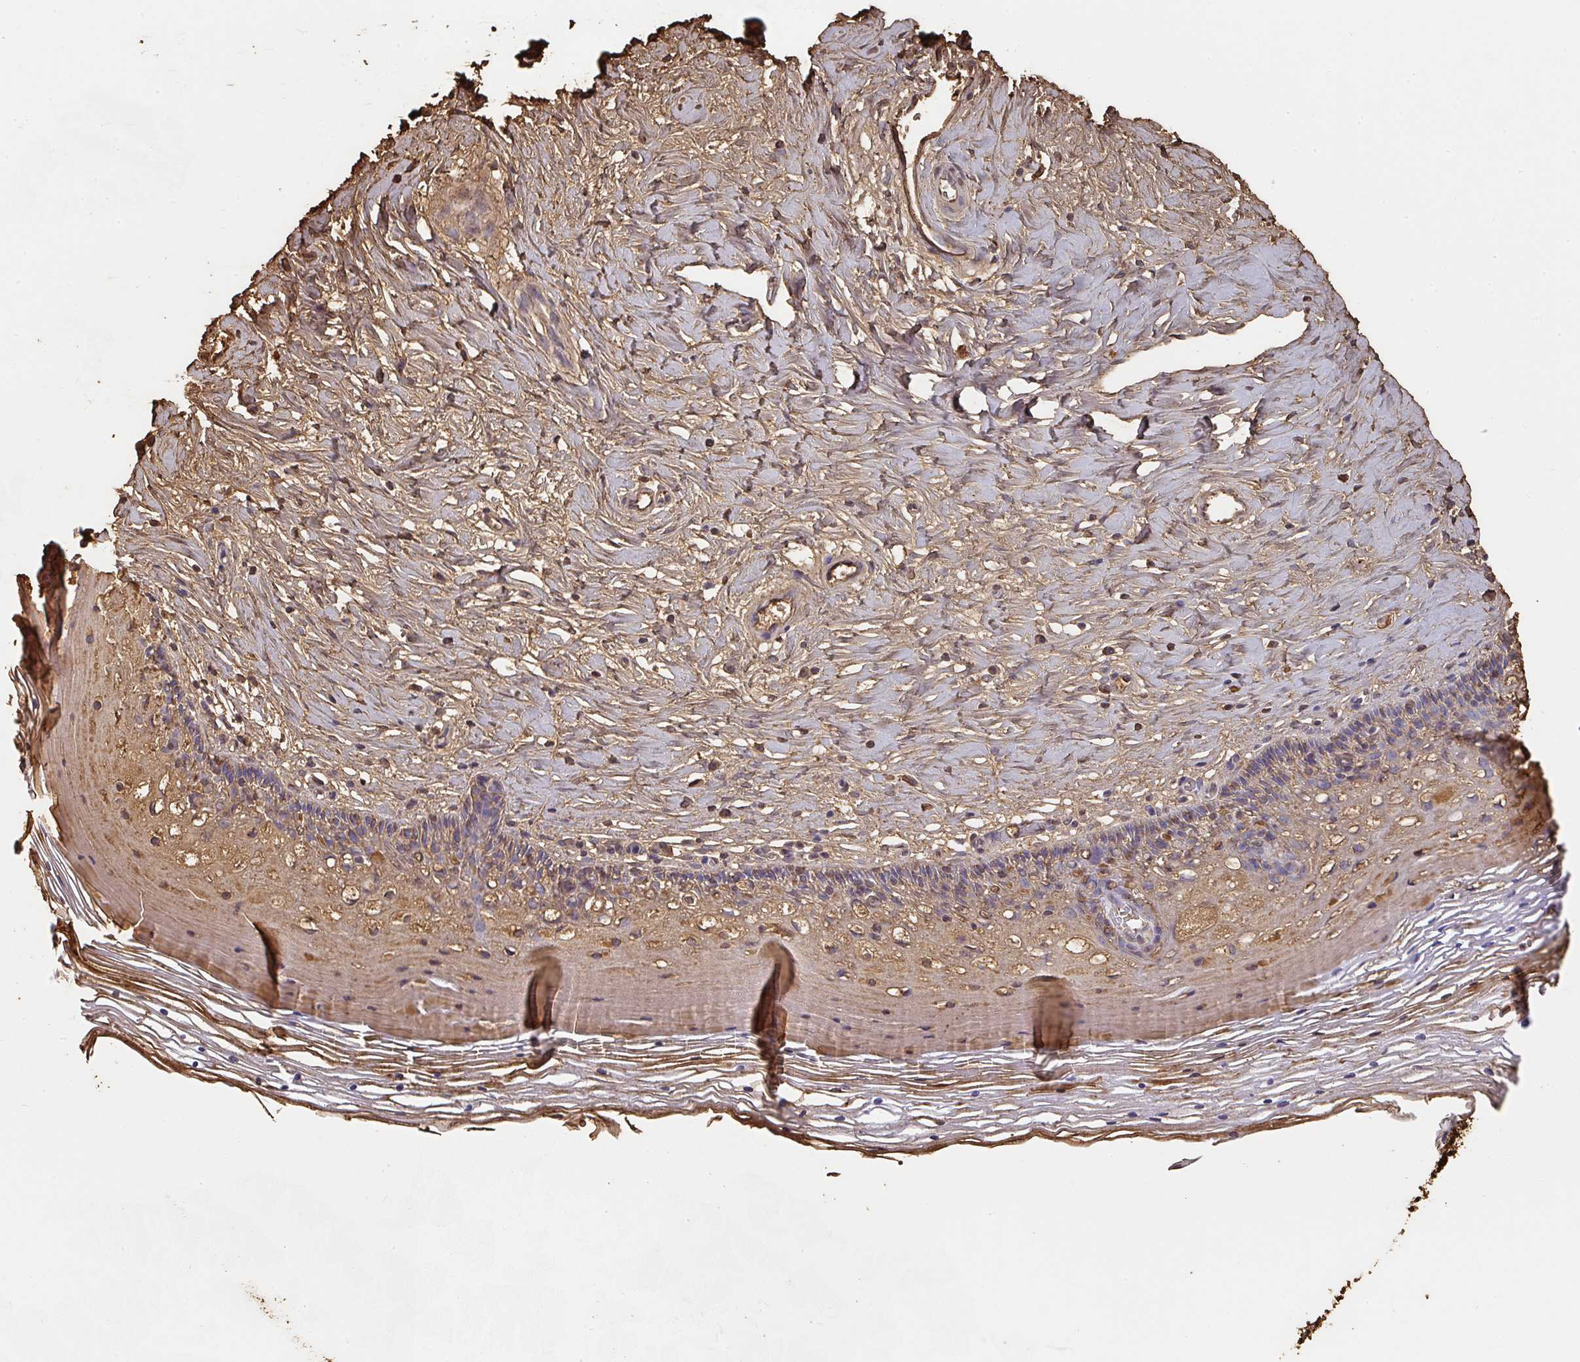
{"staining": {"intensity": "moderate", "quantity": ">75%", "location": "cytoplasmic/membranous,nuclear"}, "tissue": "cervix", "cell_type": "Glandular cells", "image_type": "normal", "snomed": [{"axis": "morphology", "description": "Normal tissue, NOS"}, {"axis": "topography", "description": "Cervix"}], "caption": "A high-resolution image shows immunohistochemistry (IHC) staining of benign cervix, which demonstrates moderate cytoplasmic/membranous,nuclear staining in approximately >75% of glandular cells.", "gene": "ALB", "patient": {"sex": "female", "age": 36}}